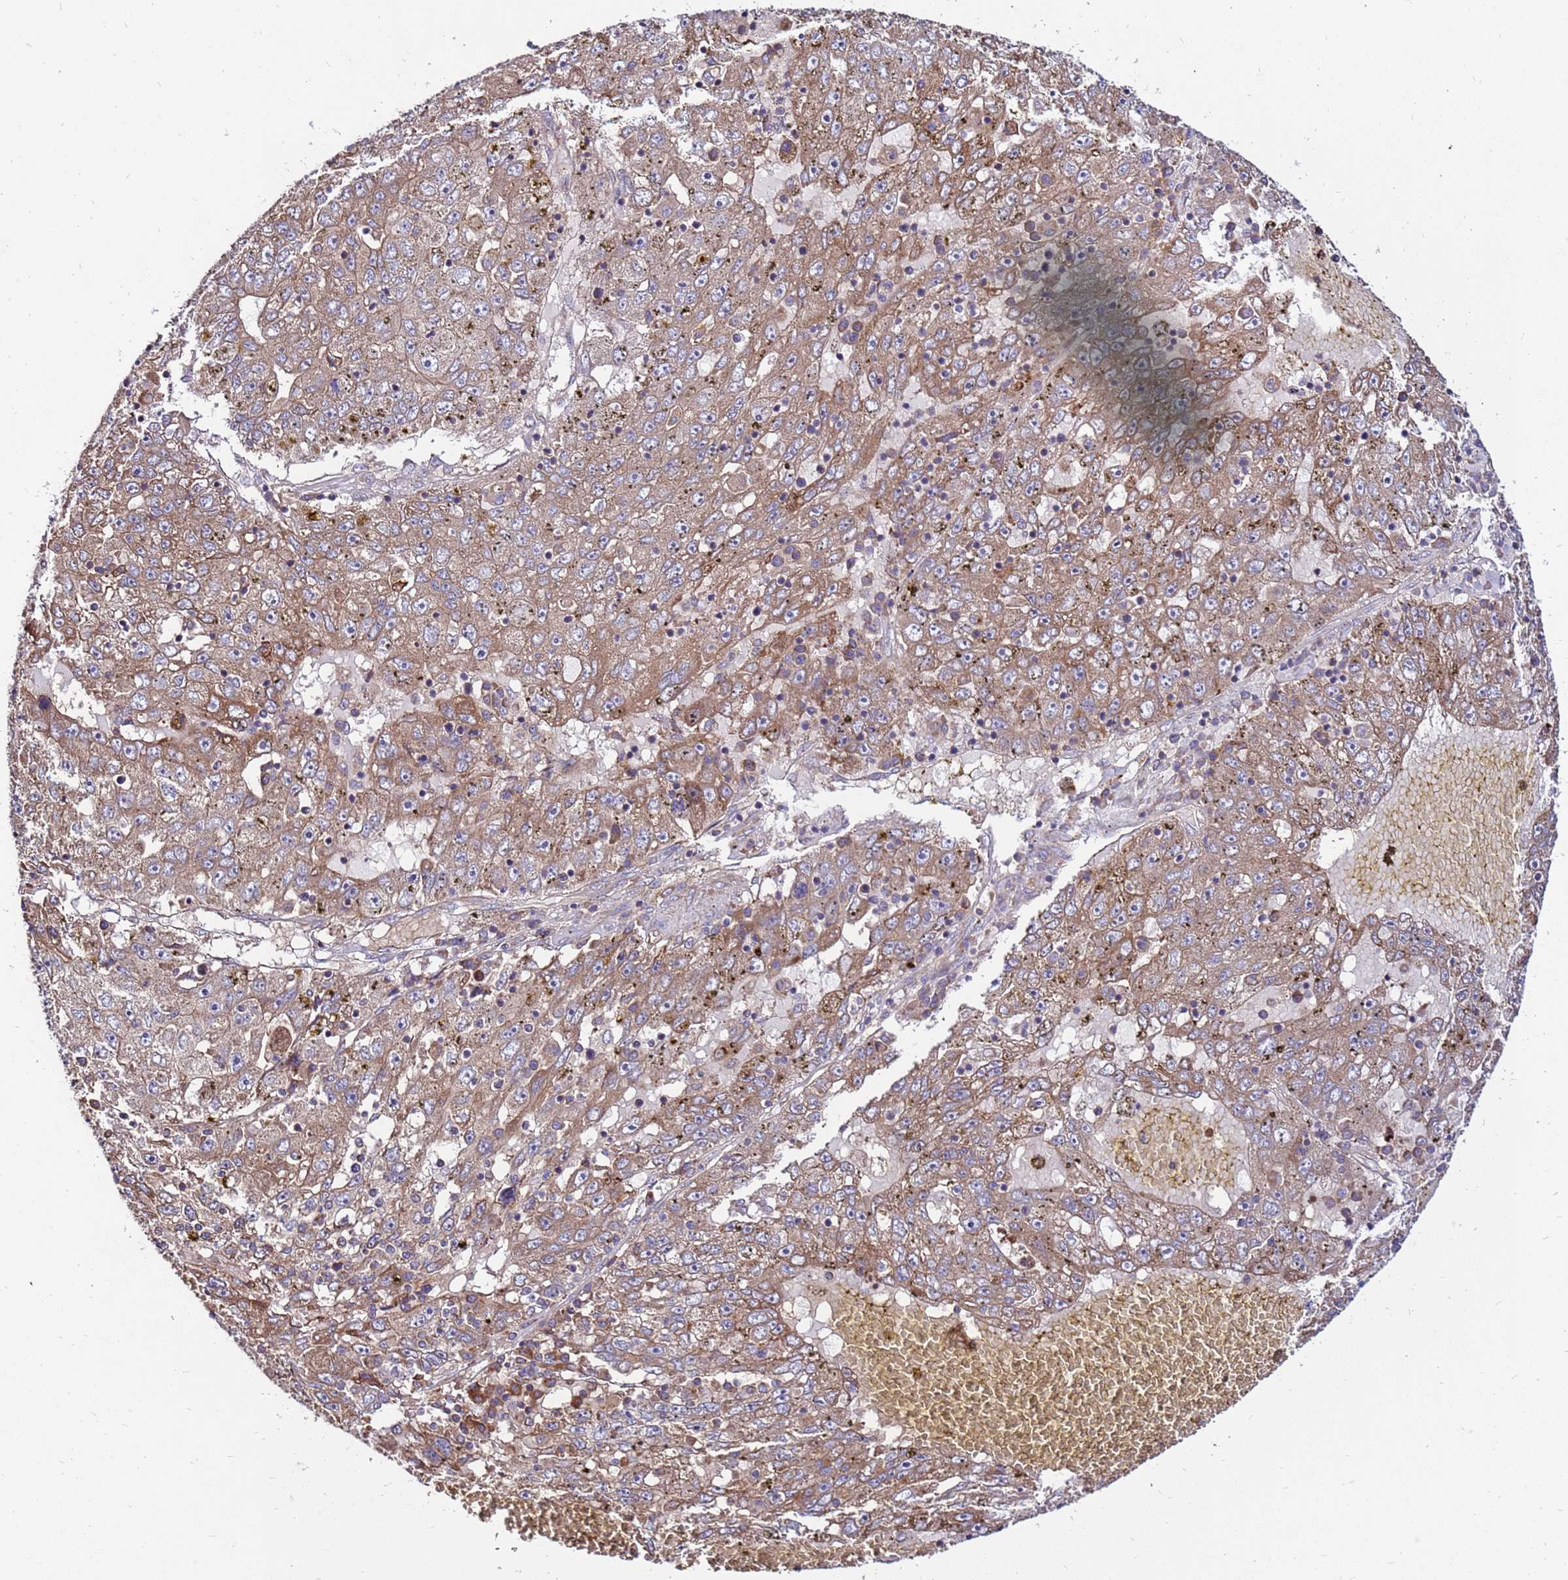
{"staining": {"intensity": "moderate", "quantity": "25%-75%", "location": "cytoplasmic/membranous"}, "tissue": "liver cancer", "cell_type": "Tumor cells", "image_type": "cancer", "snomed": [{"axis": "morphology", "description": "Carcinoma, Hepatocellular, NOS"}, {"axis": "topography", "description": "Liver"}], "caption": "A high-resolution micrograph shows immunohistochemistry staining of liver hepatocellular carcinoma, which reveals moderate cytoplasmic/membranous staining in approximately 25%-75% of tumor cells. The protein is stained brown, and the nuclei are stained in blue (DAB (3,3'-diaminobenzidine) IHC with brightfield microscopy, high magnification).", "gene": "SLC44A5", "patient": {"sex": "male", "age": 49}}